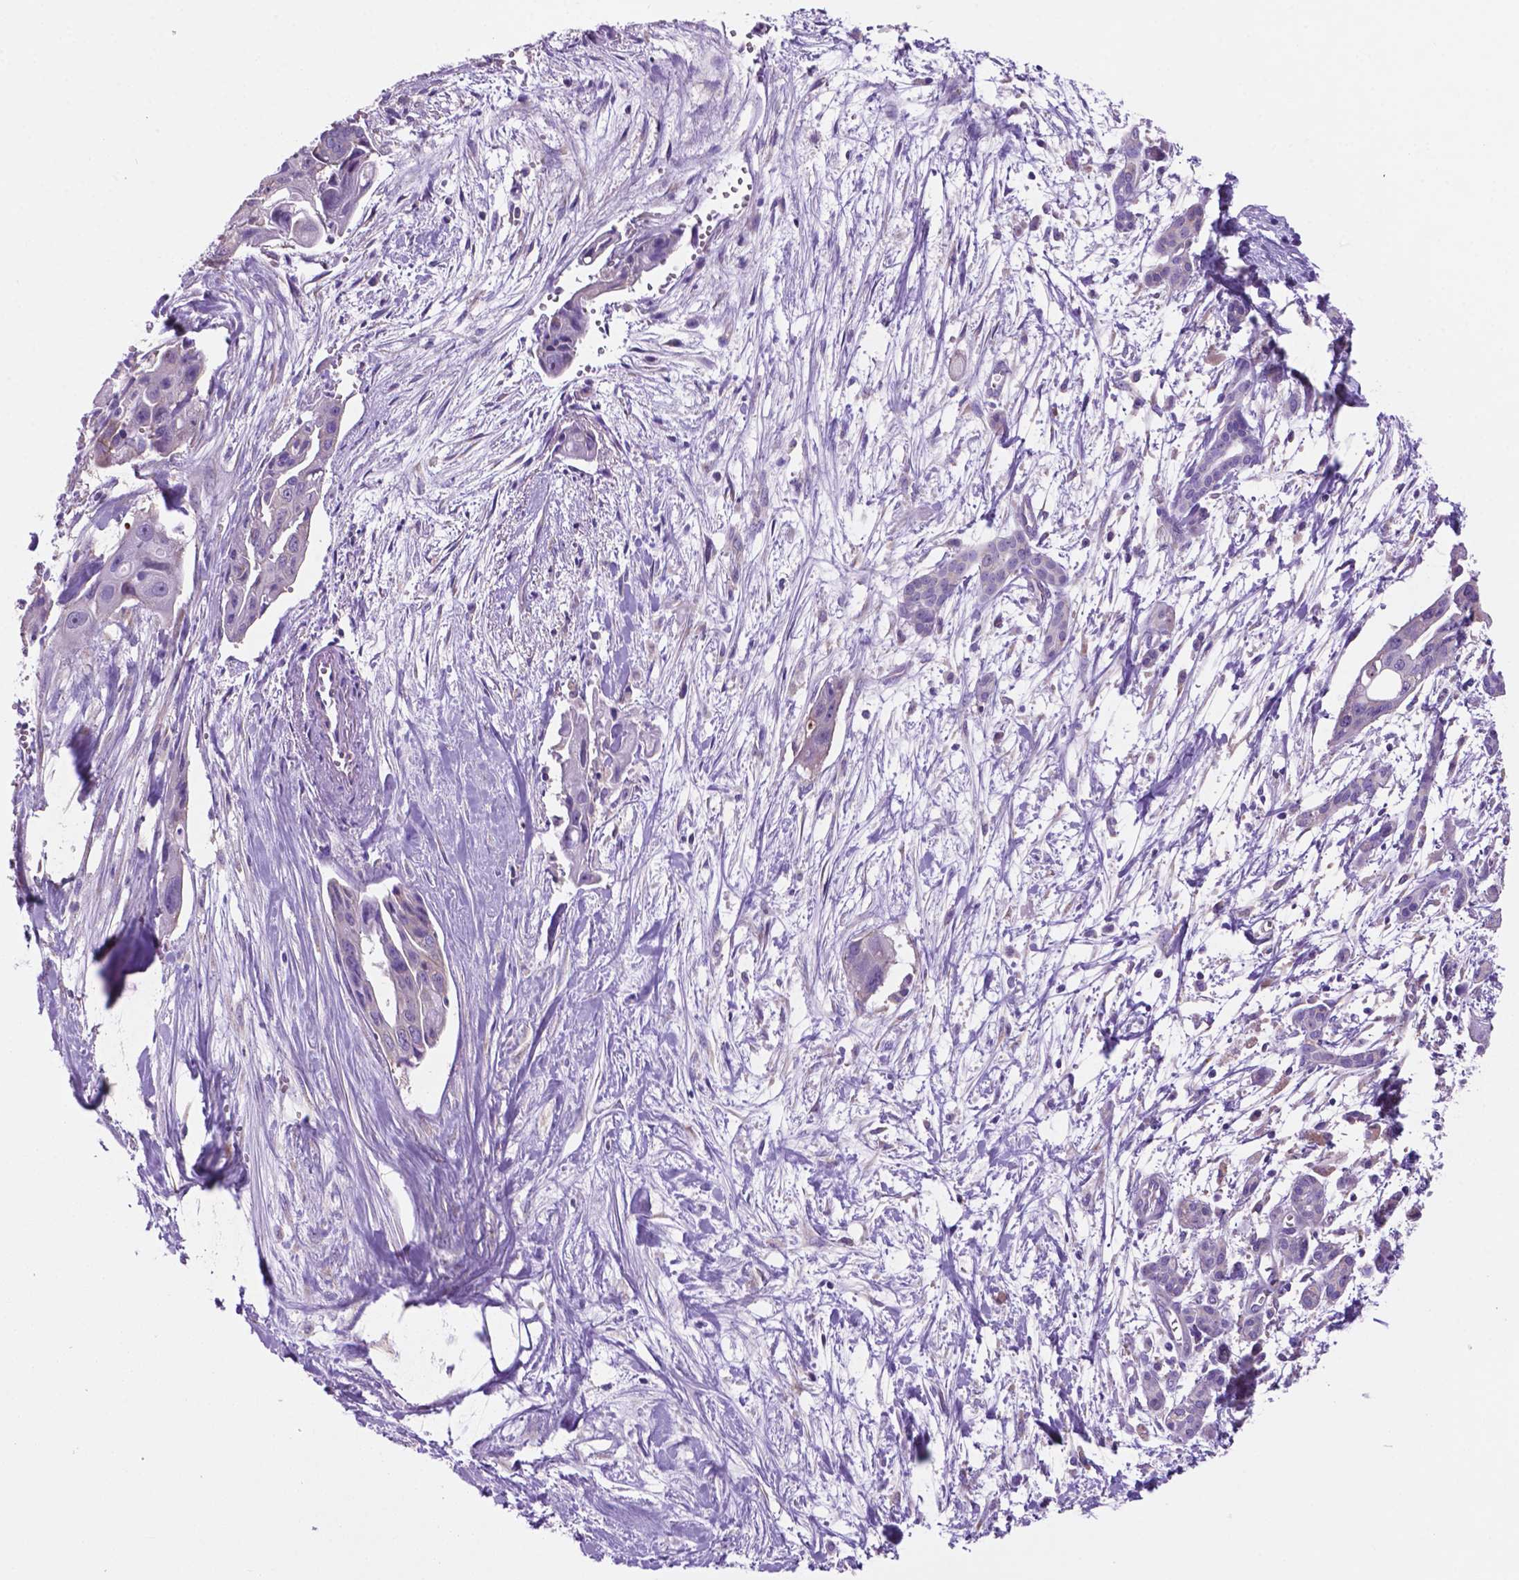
{"staining": {"intensity": "negative", "quantity": "none", "location": "none"}, "tissue": "pancreatic cancer", "cell_type": "Tumor cells", "image_type": "cancer", "snomed": [{"axis": "morphology", "description": "Adenocarcinoma, NOS"}, {"axis": "topography", "description": "Pancreas"}], "caption": "Pancreatic cancer (adenocarcinoma) was stained to show a protein in brown. There is no significant expression in tumor cells.", "gene": "SPDYA", "patient": {"sex": "male", "age": 60}}